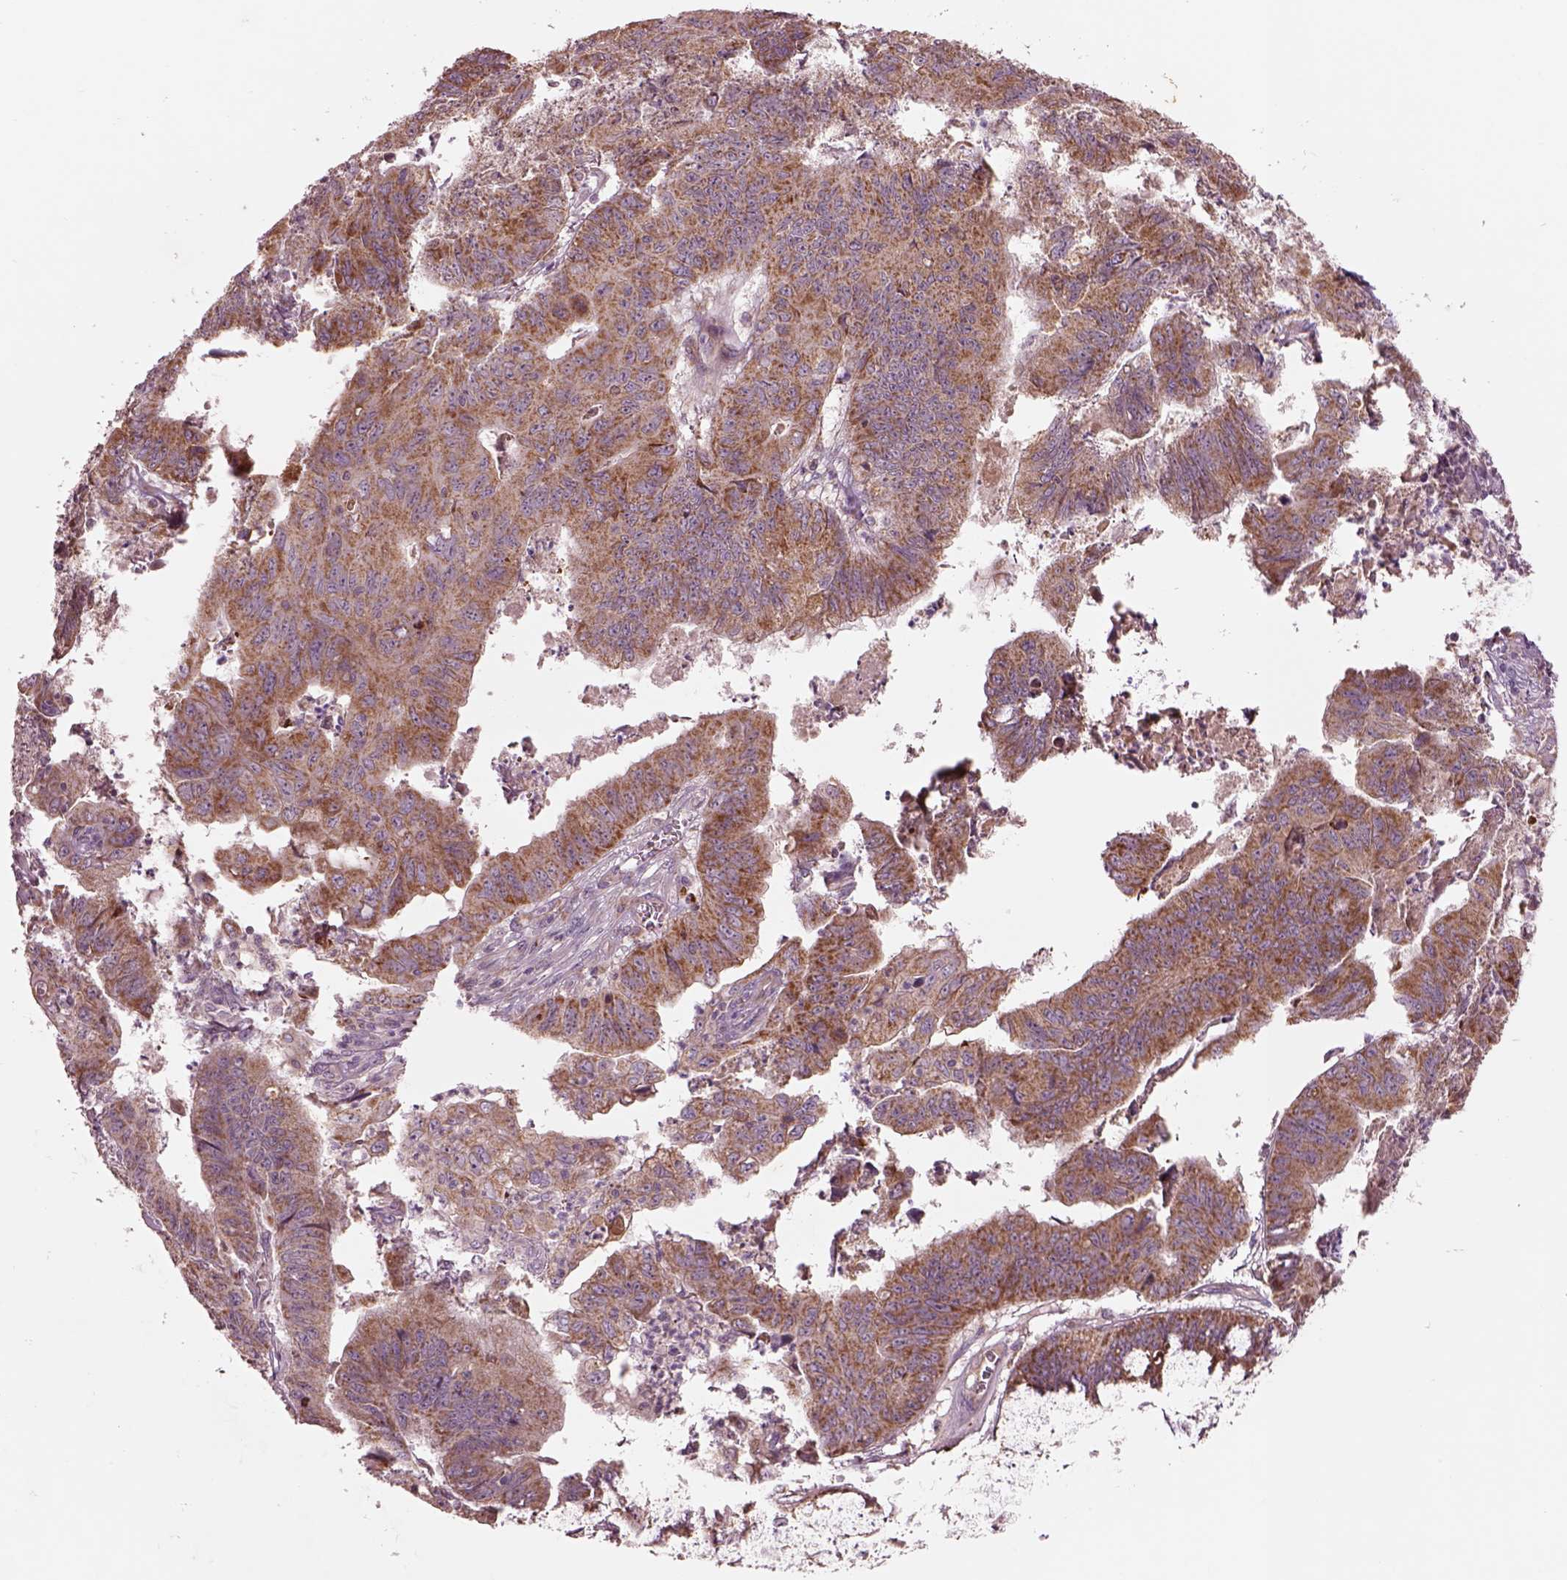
{"staining": {"intensity": "moderate", "quantity": ">75%", "location": "cytoplasmic/membranous"}, "tissue": "stomach cancer", "cell_type": "Tumor cells", "image_type": "cancer", "snomed": [{"axis": "morphology", "description": "Adenocarcinoma, NOS"}, {"axis": "topography", "description": "Stomach, lower"}], "caption": "A medium amount of moderate cytoplasmic/membranous expression is appreciated in about >75% of tumor cells in stomach adenocarcinoma tissue.", "gene": "SLC25A5", "patient": {"sex": "male", "age": 77}}